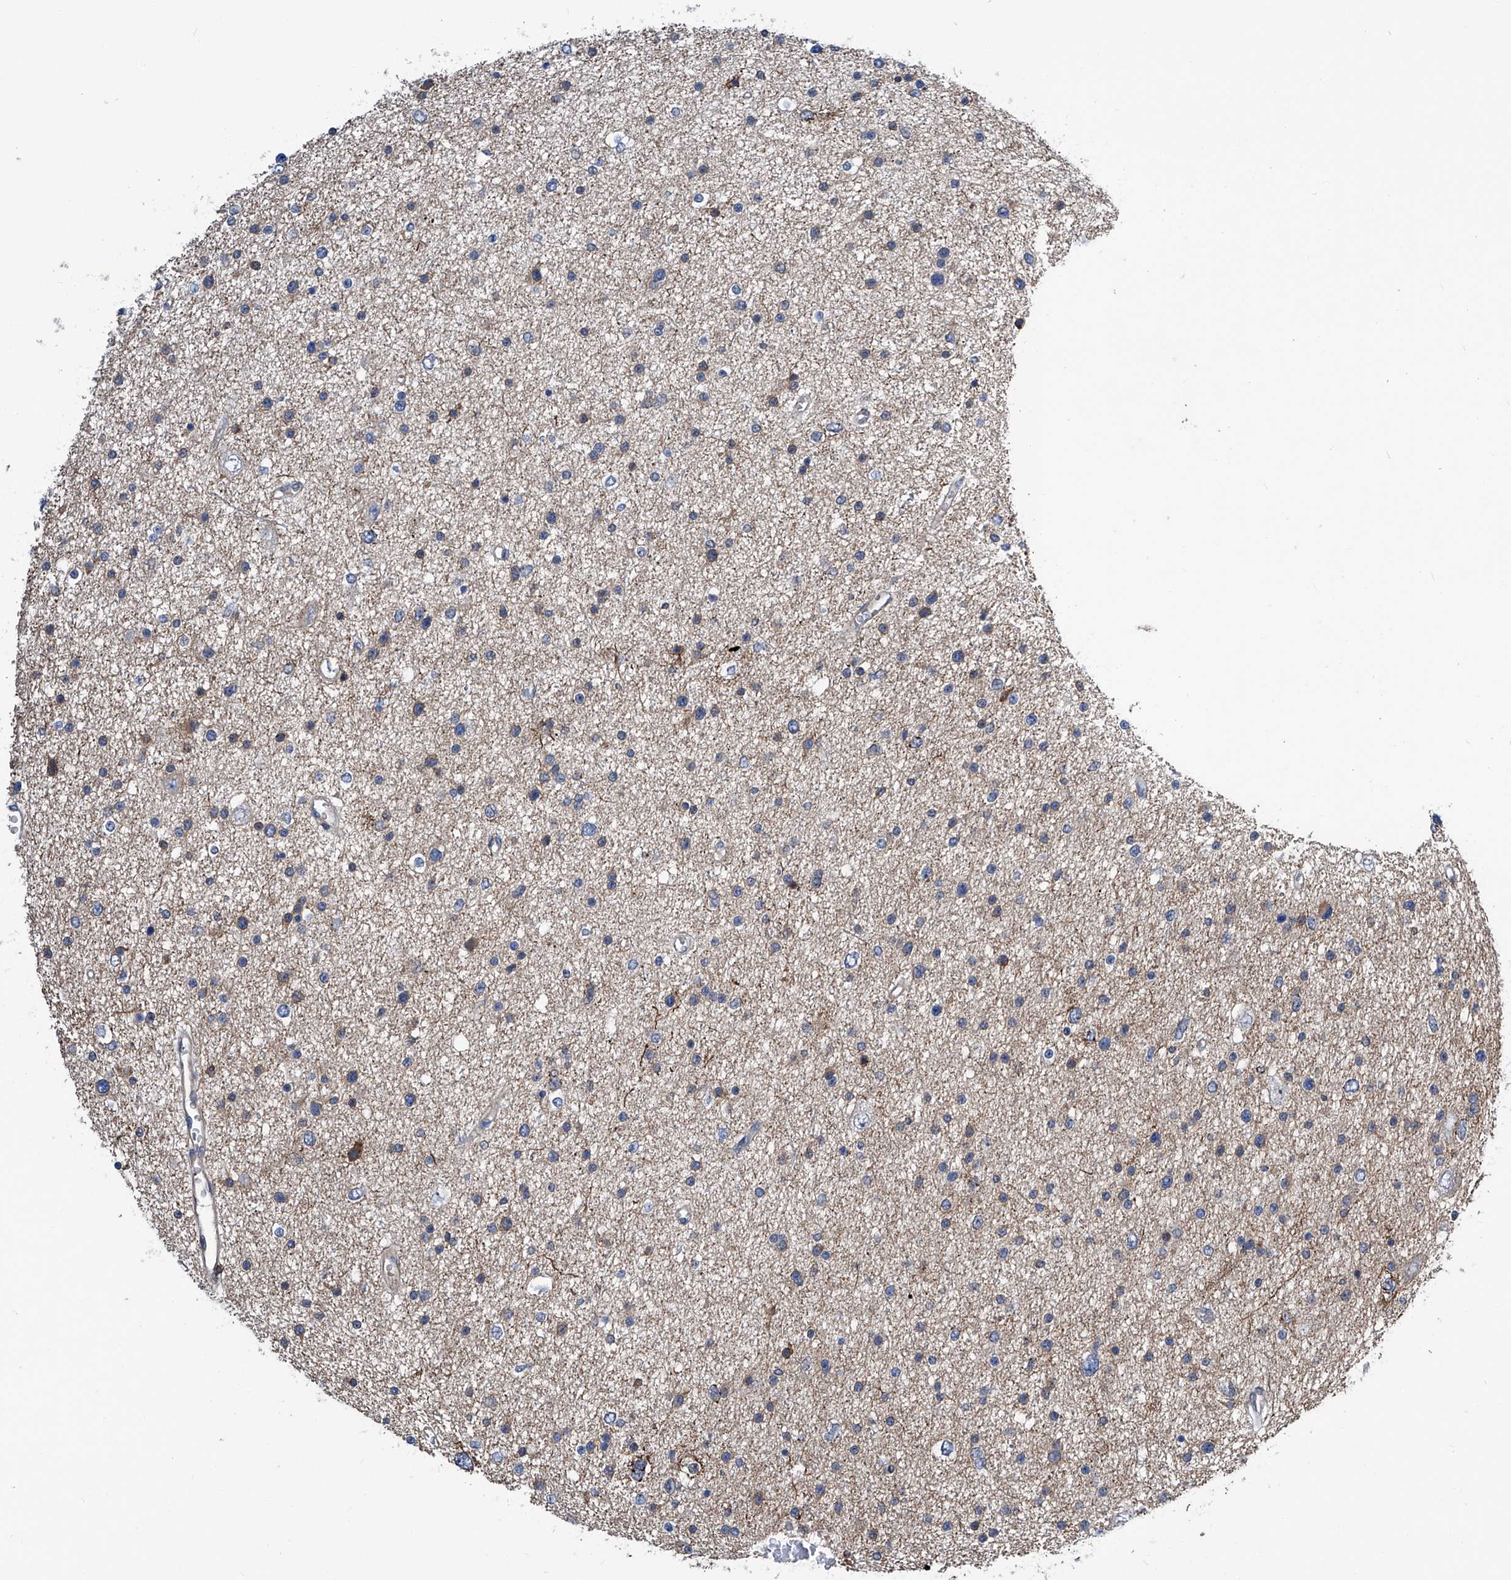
{"staining": {"intensity": "negative", "quantity": "none", "location": "none"}, "tissue": "glioma", "cell_type": "Tumor cells", "image_type": "cancer", "snomed": [{"axis": "morphology", "description": "Glioma, malignant, Low grade"}, {"axis": "topography", "description": "Brain"}], "caption": "DAB immunohistochemical staining of human glioma exhibits no significant expression in tumor cells.", "gene": "ZNF484", "patient": {"sex": "female", "age": 37}}